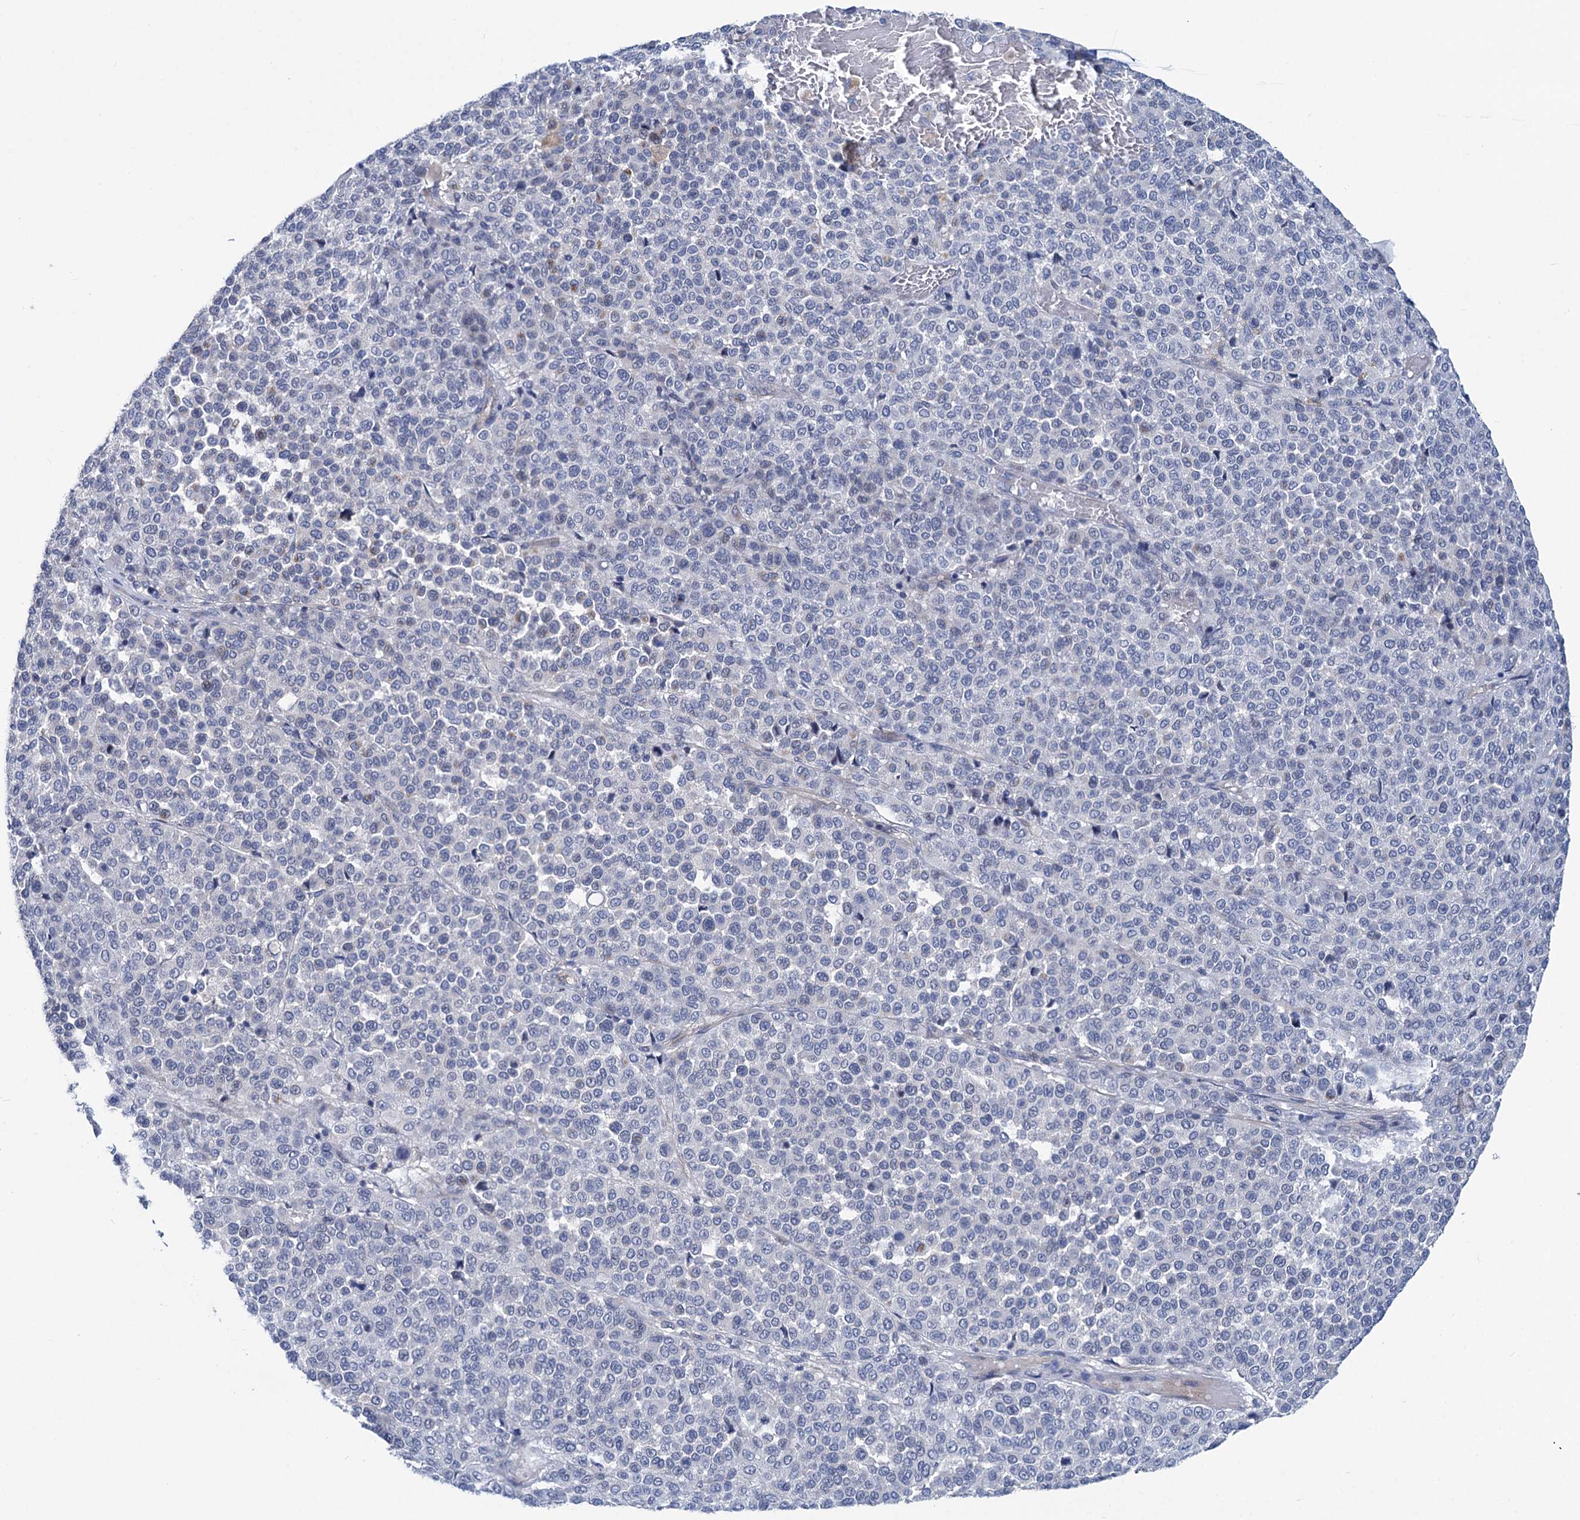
{"staining": {"intensity": "negative", "quantity": "none", "location": "none"}, "tissue": "melanoma", "cell_type": "Tumor cells", "image_type": "cancer", "snomed": [{"axis": "morphology", "description": "Malignant melanoma, Metastatic site"}, {"axis": "topography", "description": "Pancreas"}], "caption": "Tumor cells are negative for brown protein staining in malignant melanoma (metastatic site).", "gene": "CHDH", "patient": {"sex": "female", "age": 30}}